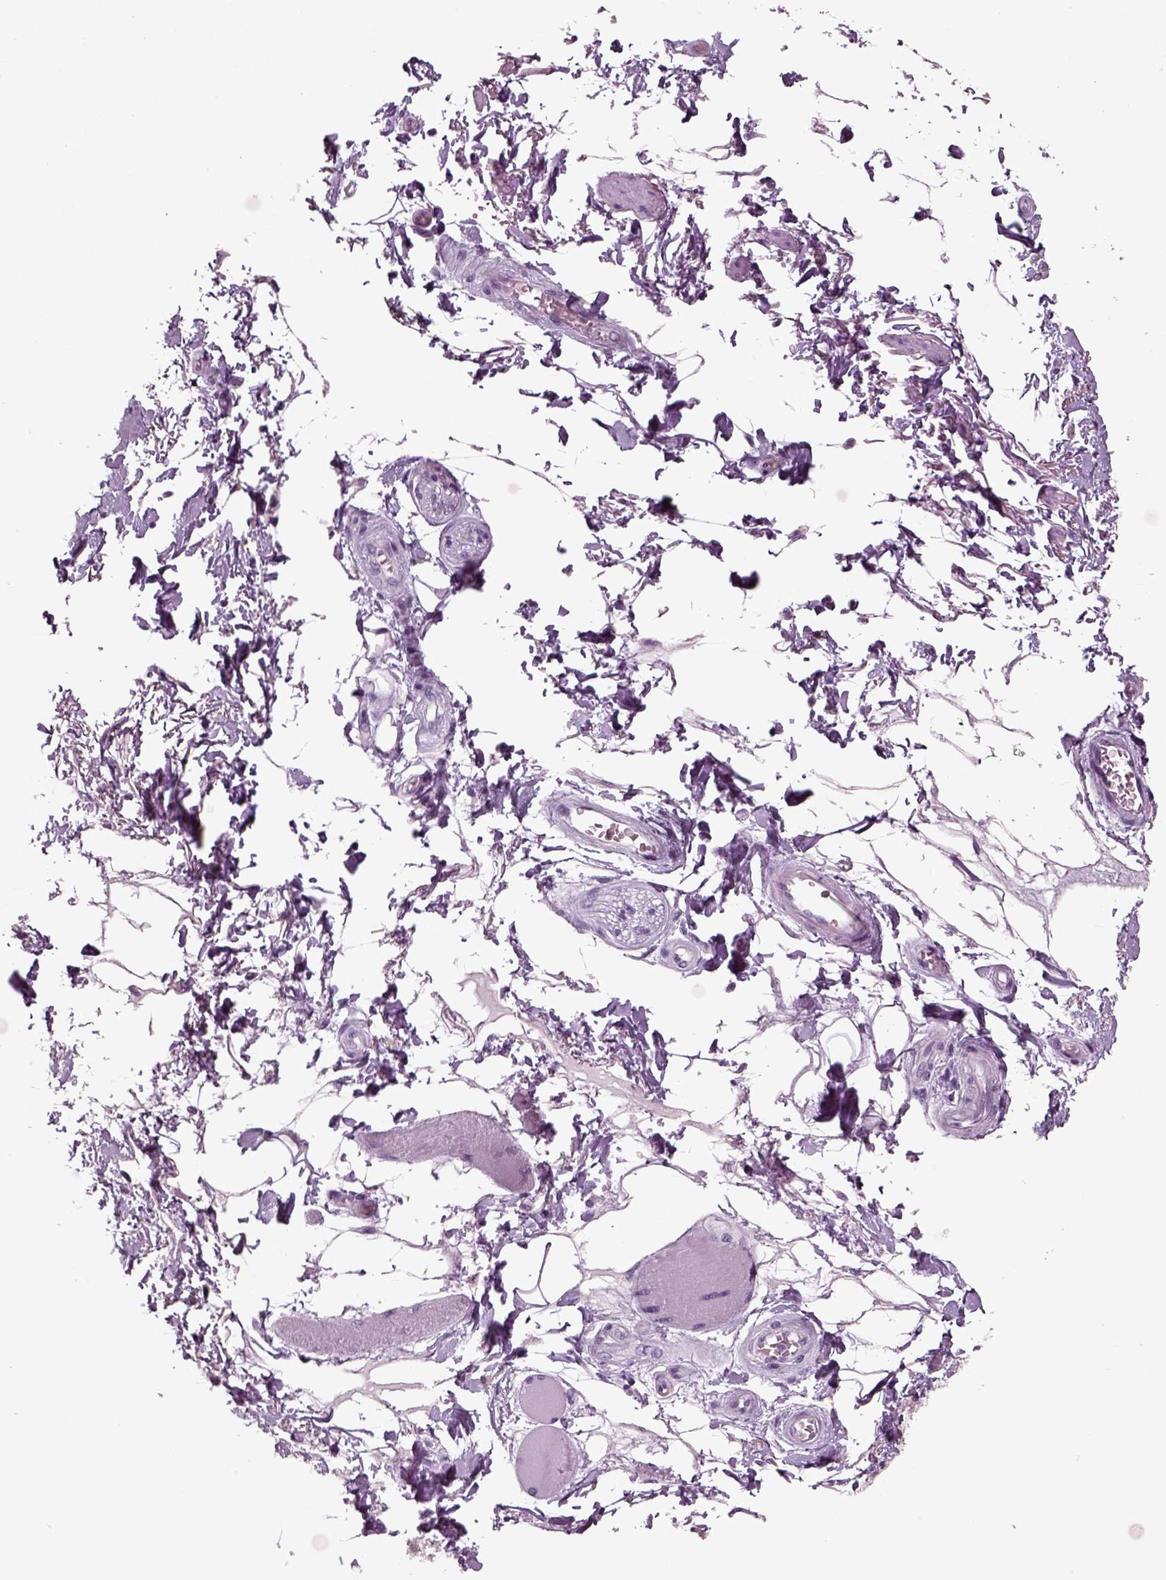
{"staining": {"intensity": "negative", "quantity": "none", "location": "none"}, "tissue": "adipose tissue", "cell_type": "Adipocytes", "image_type": "normal", "snomed": [{"axis": "morphology", "description": "Normal tissue, NOS"}, {"axis": "topography", "description": "Skeletal muscle"}, {"axis": "topography", "description": "Anal"}, {"axis": "topography", "description": "Peripheral nerve tissue"}], "caption": "There is no significant positivity in adipocytes of adipose tissue. The staining is performed using DAB (3,3'-diaminobenzidine) brown chromogen with nuclei counter-stained in using hematoxylin.", "gene": "DEFB118", "patient": {"sex": "male", "age": 53}}